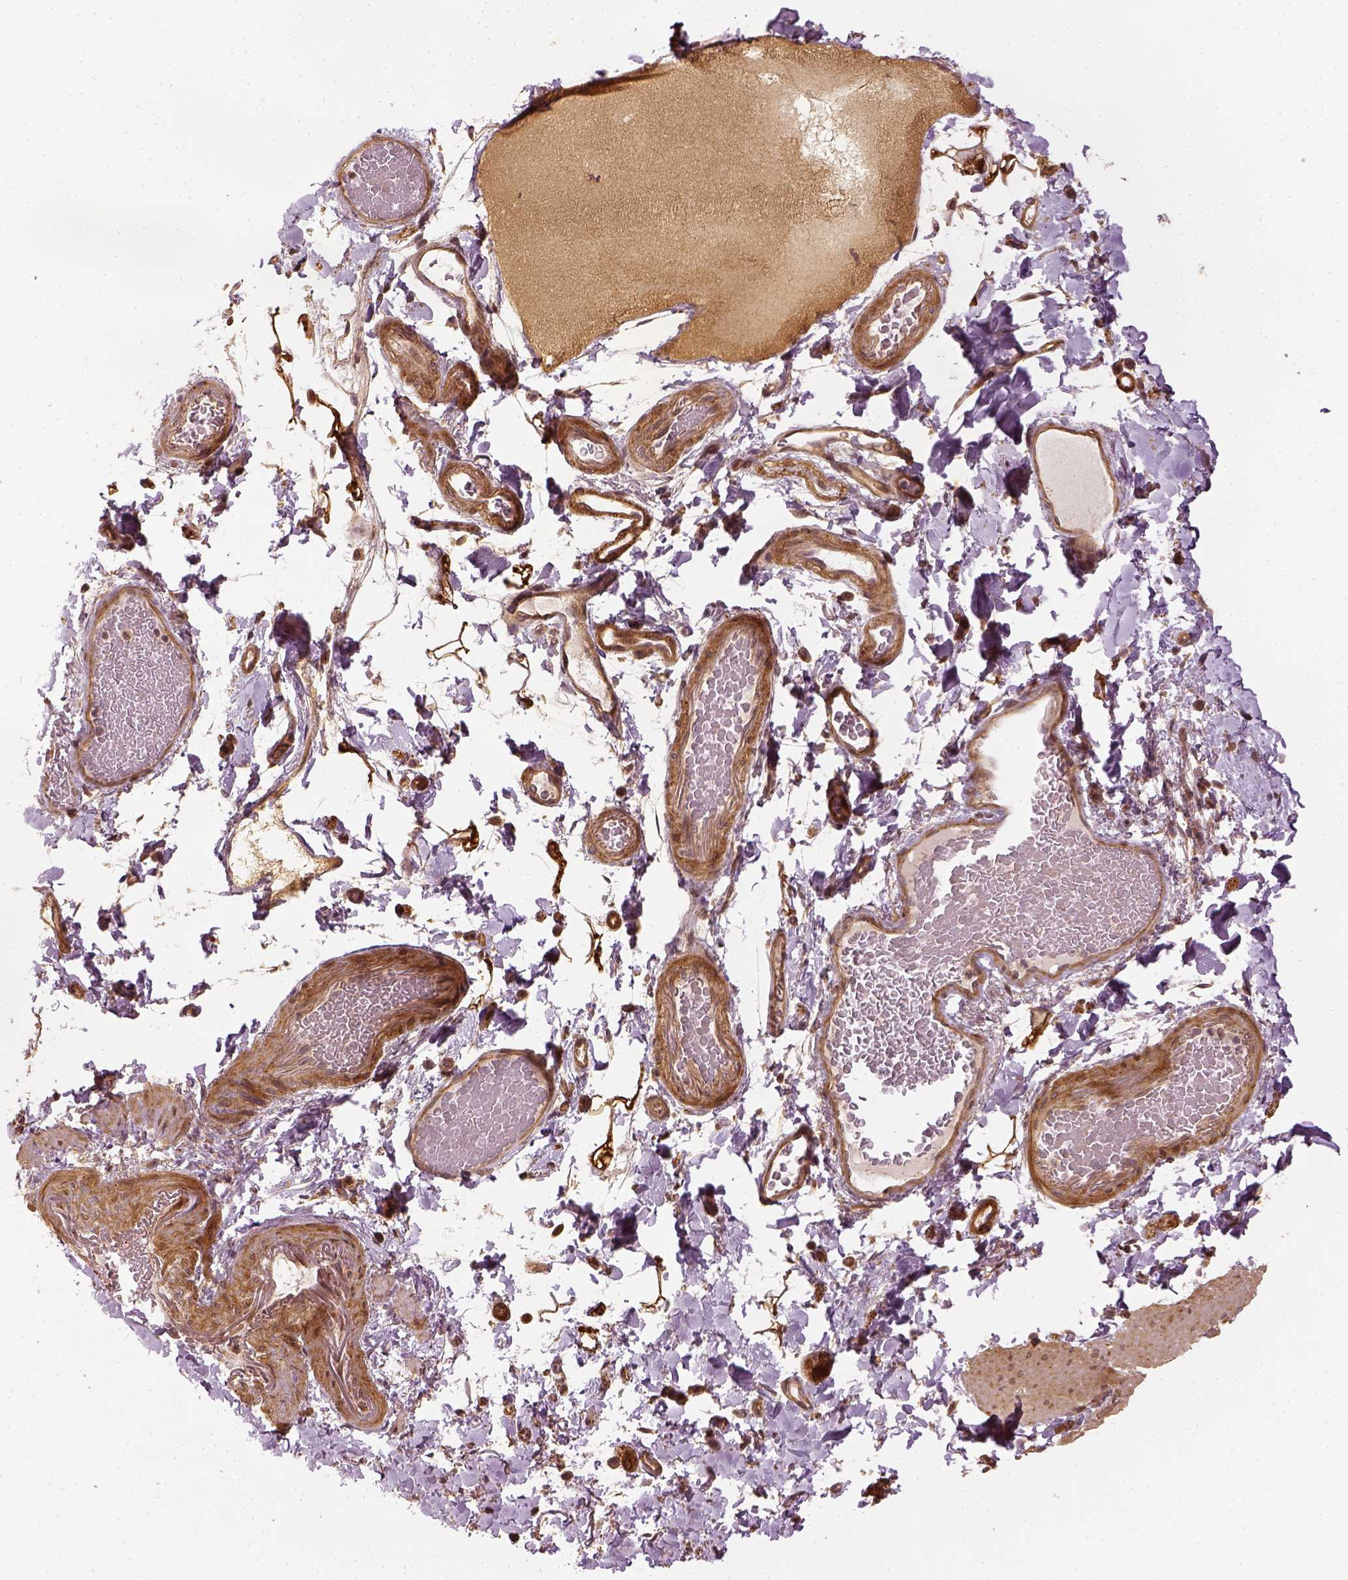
{"staining": {"intensity": "moderate", "quantity": ">75%", "location": "cytoplasmic/membranous"}, "tissue": "smooth muscle", "cell_type": "Smooth muscle cells", "image_type": "normal", "snomed": [{"axis": "morphology", "description": "Normal tissue, NOS"}, {"axis": "topography", "description": "Smooth muscle"}, {"axis": "topography", "description": "Colon"}], "caption": "Protein staining displays moderate cytoplasmic/membranous positivity in approximately >75% of smooth muscle cells in unremarkable smooth muscle. Nuclei are stained in blue.", "gene": "VEGFA", "patient": {"sex": "male", "age": 73}}